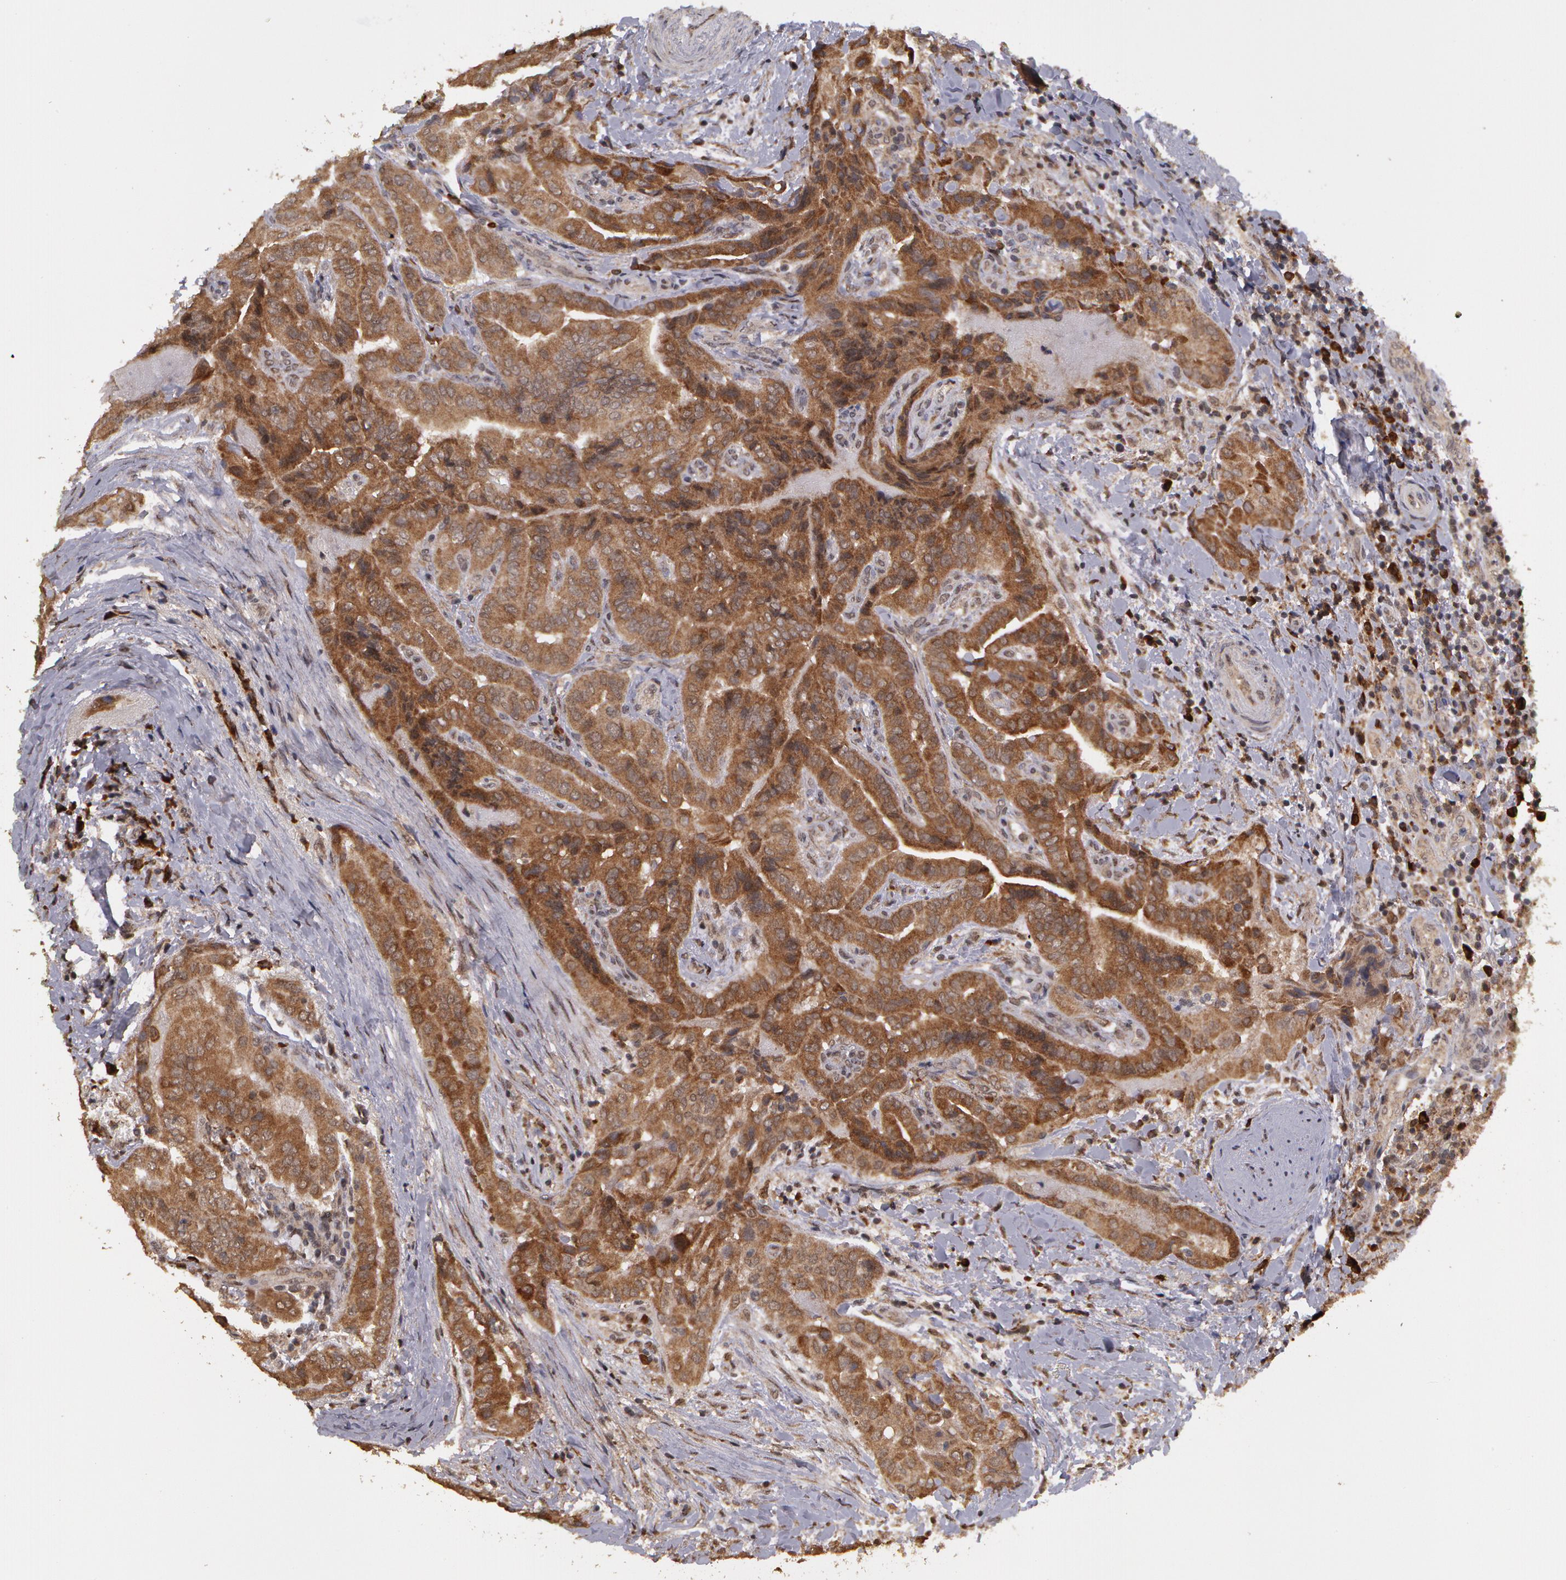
{"staining": {"intensity": "strong", "quantity": ">75%", "location": "cytoplasmic/membranous"}, "tissue": "thyroid cancer", "cell_type": "Tumor cells", "image_type": "cancer", "snomed": [{"axis": "morphology", "description": "Papillary adenocarcinoma, NOS"}, {"axis": "topography", "description": "Thyroid gland"}], "caption": "IHC of human thyroid papillary adenocarcinoma reveals high levels of strong cytoplasmic/membranous expression in approximately >75% of tumor cells.", "gene": "GLIS1", "patient": {"sex": "female", "age": 71}}